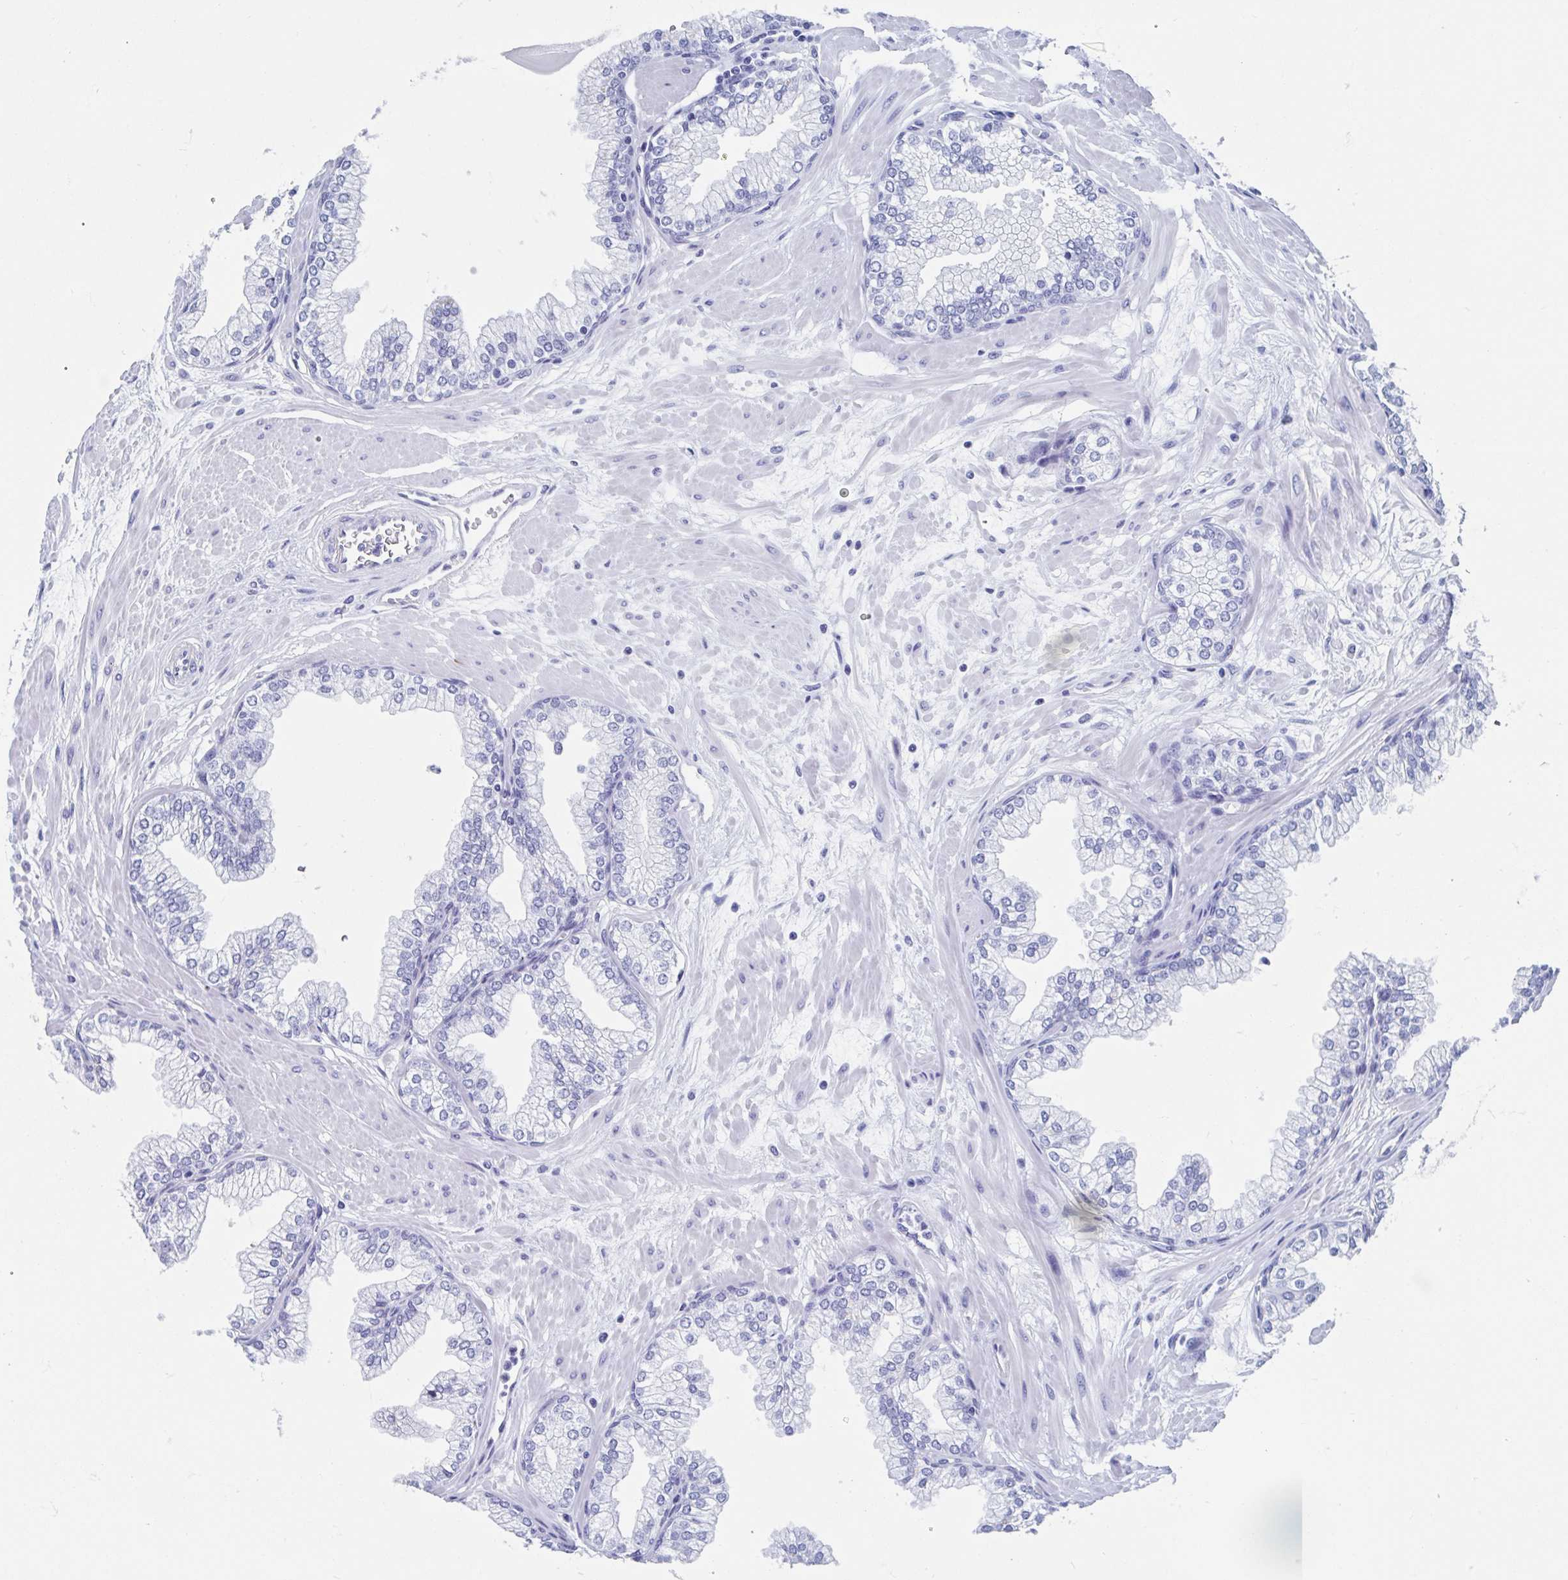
{"staining": {"intensity": "negative", "quantity": "none", "location": "none"}, "tissue": "prostate", "cell_type": "Glandular cells", "image_type": "normal", "snomed": [{"axis": "morphology", "description": "Normal tissue, NOS"}, {"axis": "topography", "description": "Prostate"}, {"axis": "topography", "description": "Peripheral nerve tissue"}], "caption": "Immunohistochemistry photomicrograph of benign prostate: prostate stained with DAB (3,3'-diaminobenzidine) reveals no significant protein staining in glandular cells. The staining was performed using DAB (3,3'-diaminobenzidine) to visualize the protein expression in brown, while the nuclei were stained in blue with hematoxylin (Magnification: 20x).", "gene": "C10orf53", "patient": {"sex": "male", "age": 61}}